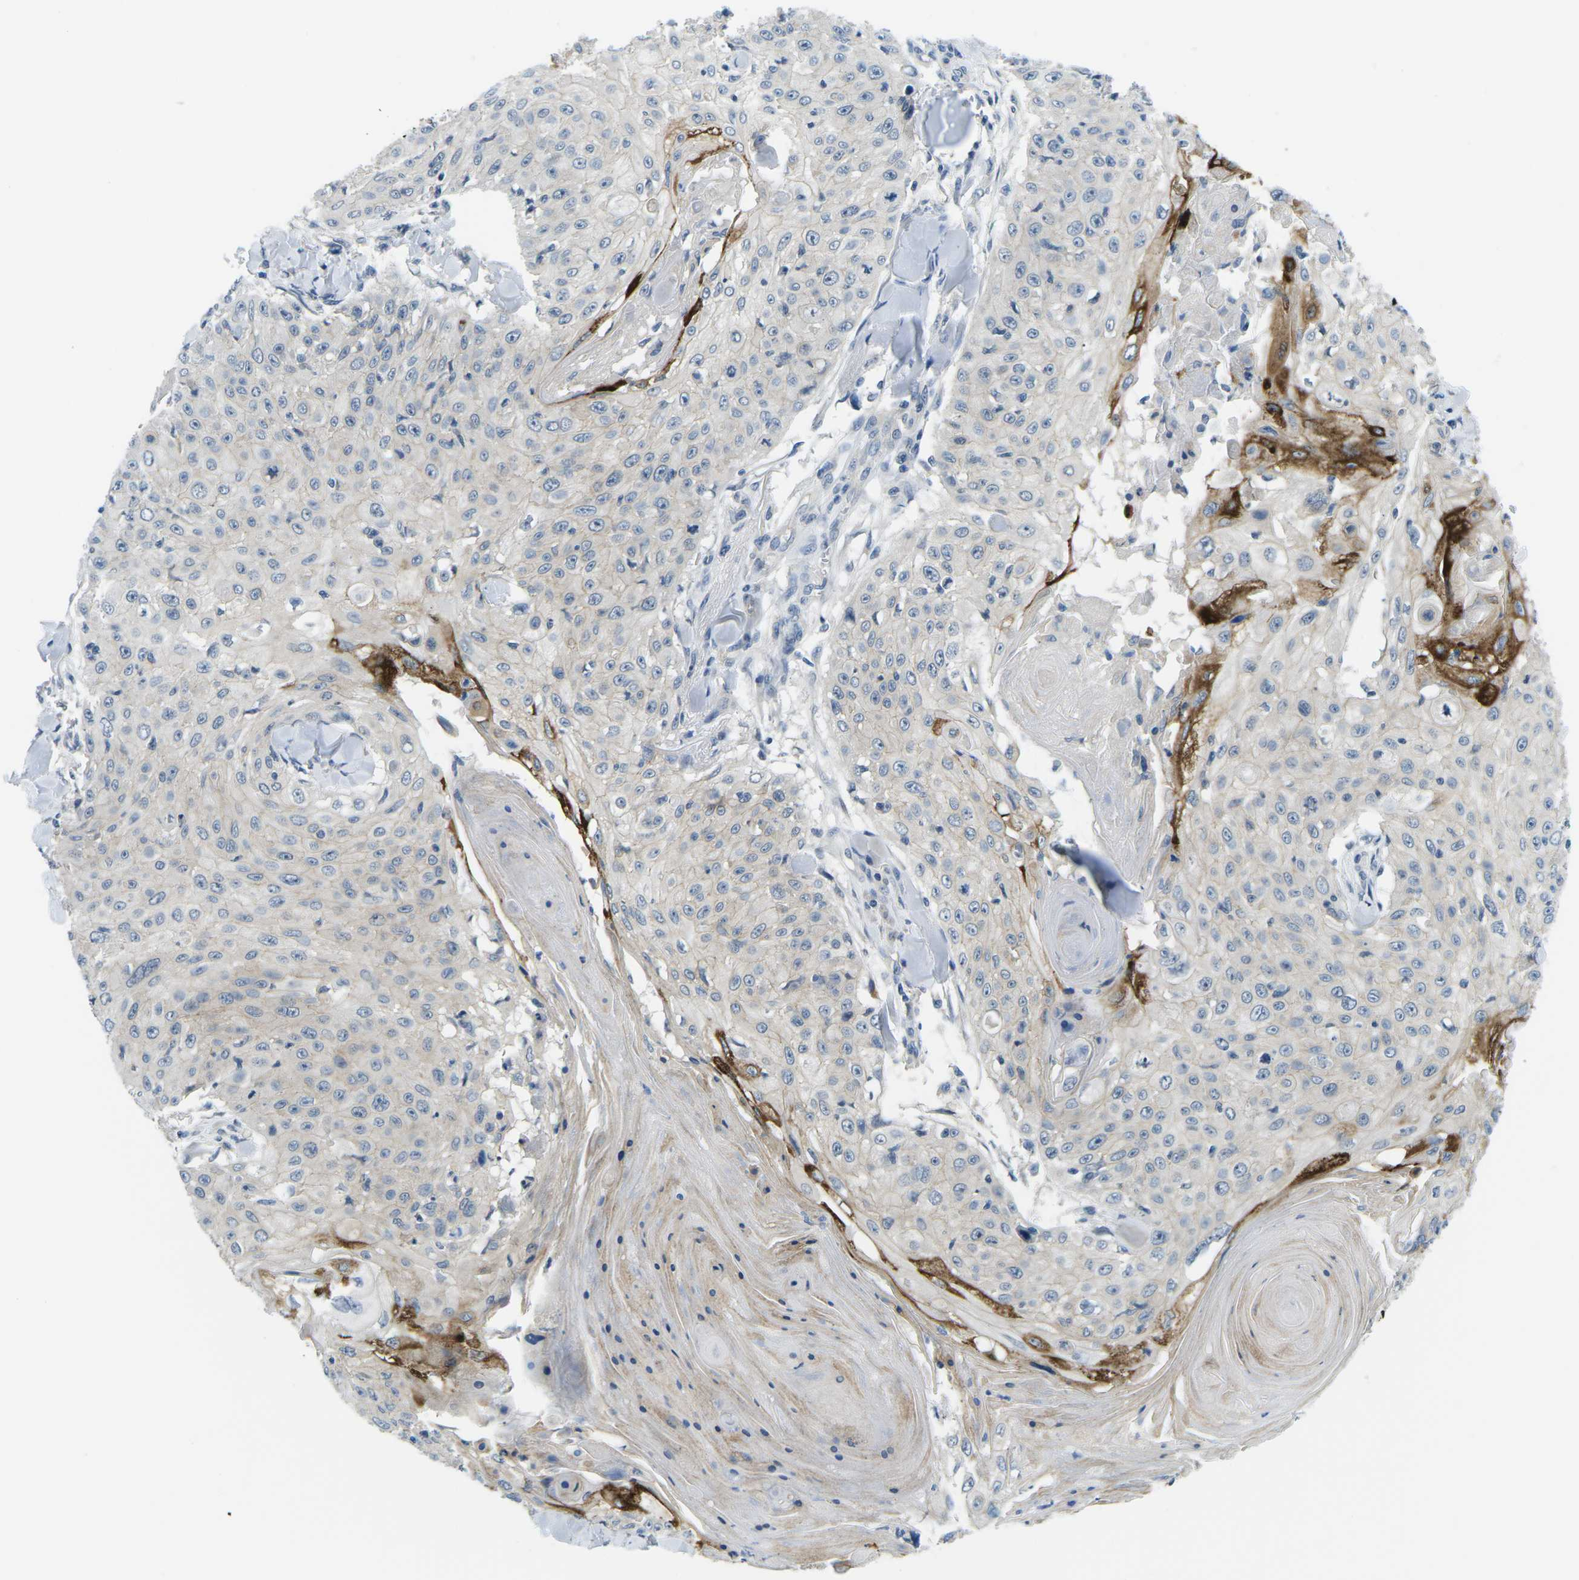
{"staining": {"intensity": "strong", "quantity": "<25%", "location": "cytoplasmic/membranous"}, "tissue": "skin cancer", "cell_type": "Tumor cells", "image_type": "cancer", "snomed": [{"axis": "morphology", "description": "Squamous cell carcinoma, NOS"}, {"axis": "topography", "description": "Skin"}], "caption": "A medium amount of strong cytoplasmic/membranous staining is appreciated in about <25% of tumor cells in skin cancer (squamous cell carcinoma) tissue.", "gene": "CTNND1", "patient": {"sex": "male", "age": 86}}